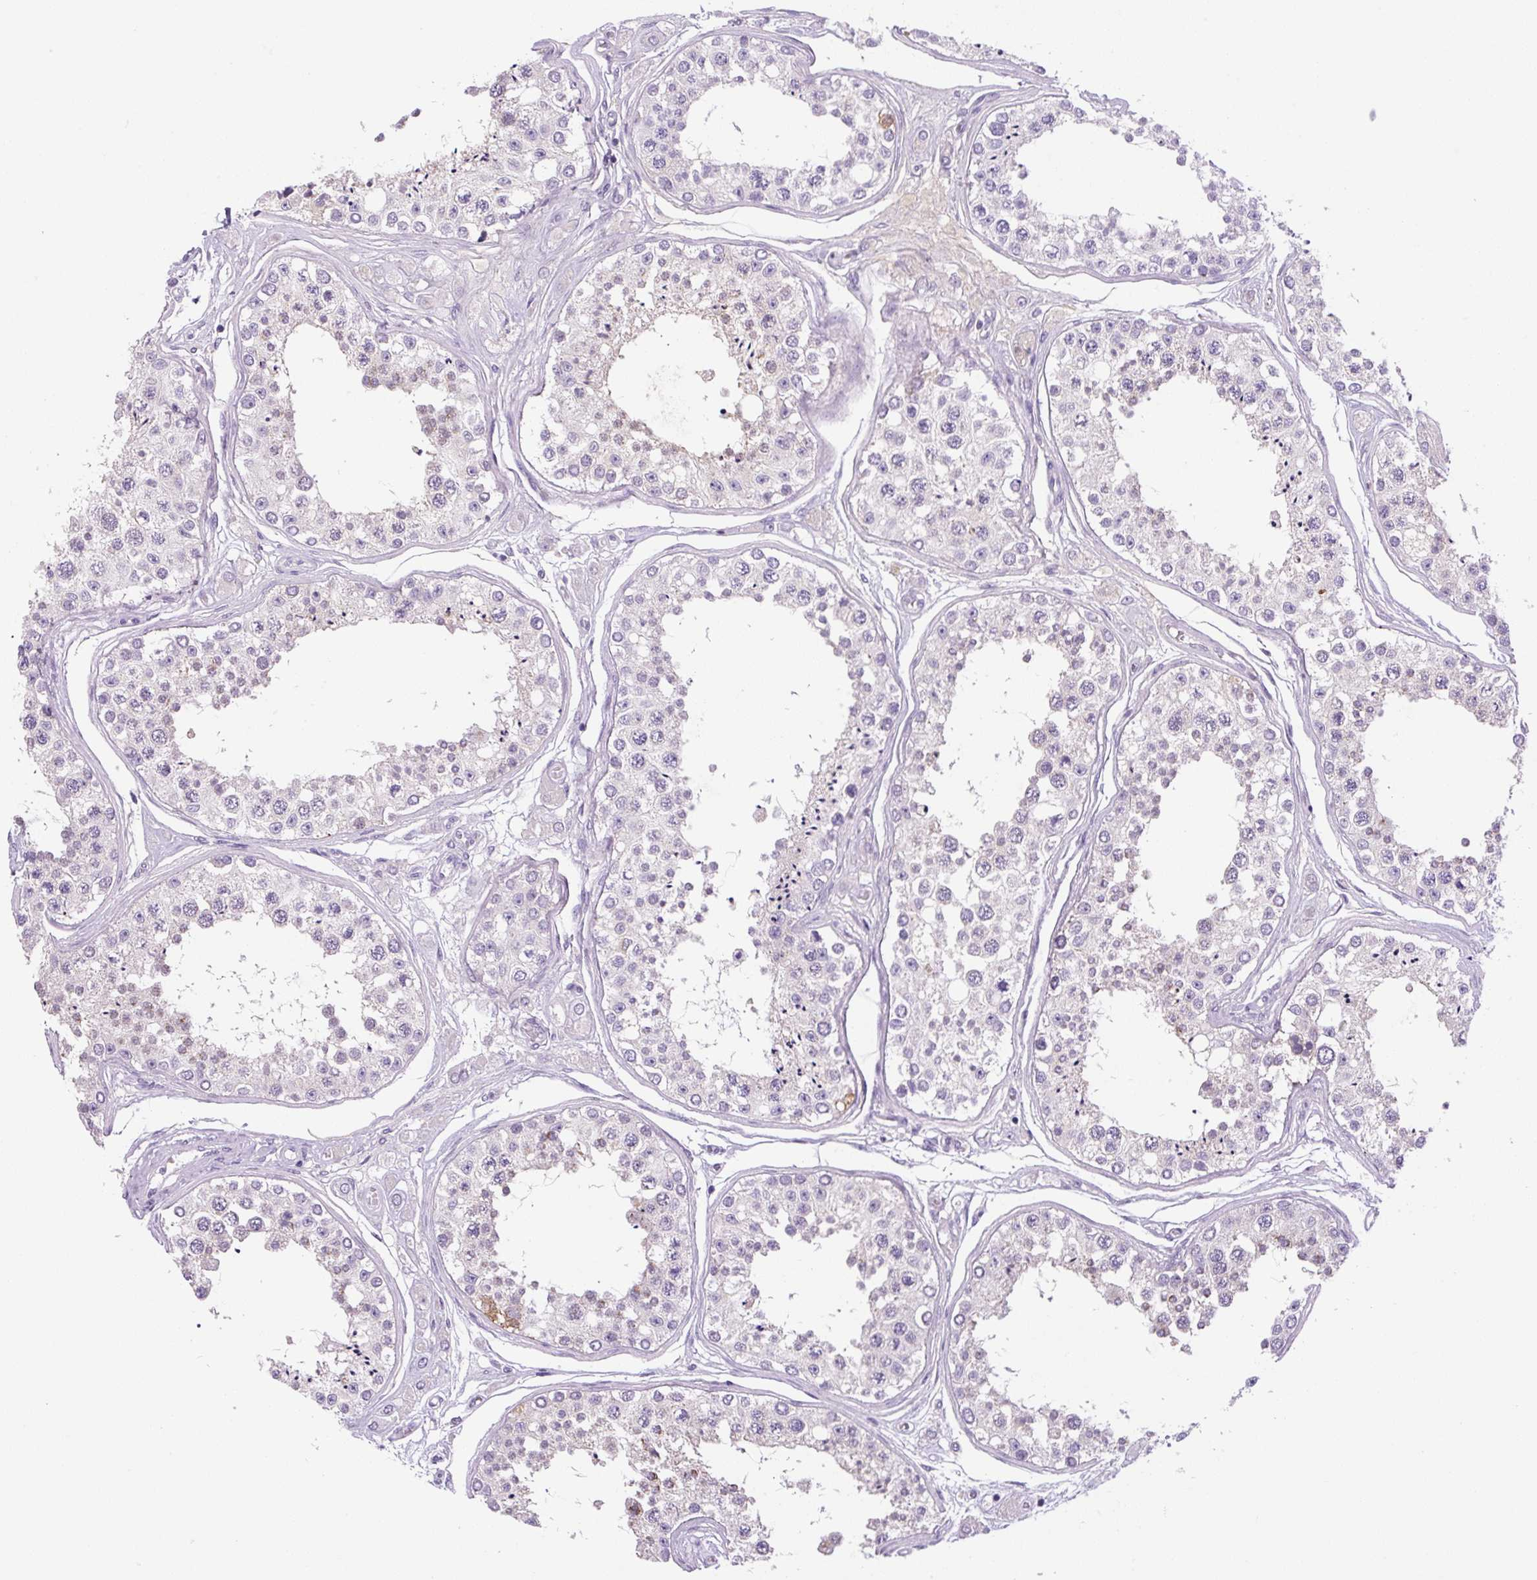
{"staining": {"intensity": "negative", "quantity": "none", "location": "none"}, "tissue": "testis", "cell_type": "Cells in seminiferous ducts", "image_type": "normal", "snomed": [{"axis": "morphology", "description": "Normal tissue, NOS"}, {"axis": "topography", "description": "Testis"}], "caption": "DAB immunohistochemical staining of unremarkable testis shows no significant staining in cells in seminiferous ducts. (Stains: DAB (3,3'-diaminobenzidine) immunohistochemistry with hematoxylin counter stain, Microscopy: brightfield microscopy at high magnification).", "gene": "CHGA", "patient": {"sex": "male", "age": 25}}